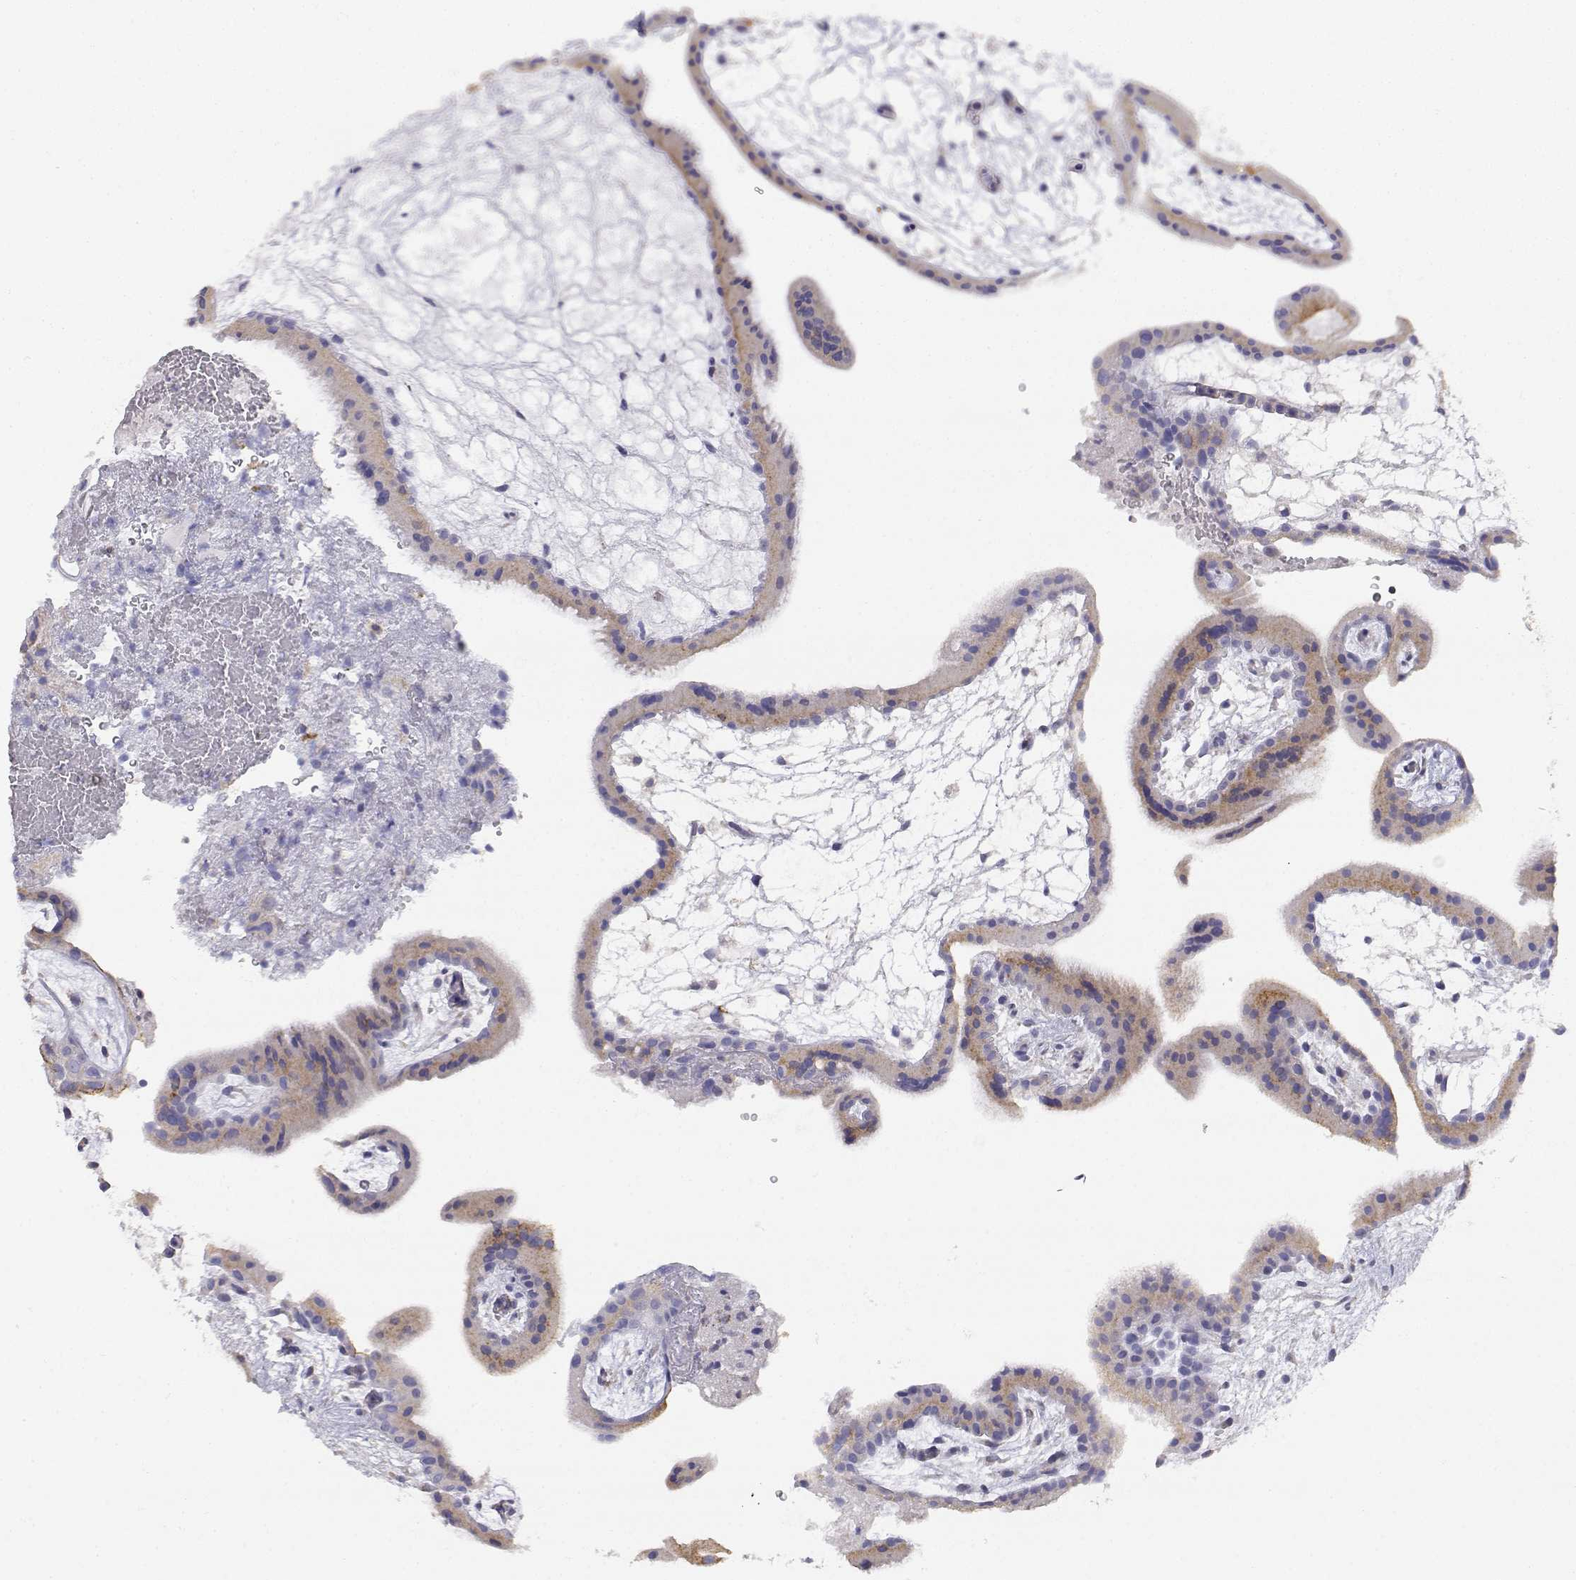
{"staining": {"intensity": "negative", "quantity": "none", "location": "none"}, "tissue": "placenta", "cell_type": "Decidual cells", "image_type": "normal", "snomed": [{"axis": "morphology", "description": "Normal tissue, NOS"}, {"axis": "topography", "description": "Placenta"}], "caption": "Immunohistochemistry image of unremarkable placenta stained for a protein (brown), which shows no staining in decidual cells.", "gene": "ADA", "patient": {"sex": "female", "age": 19}}